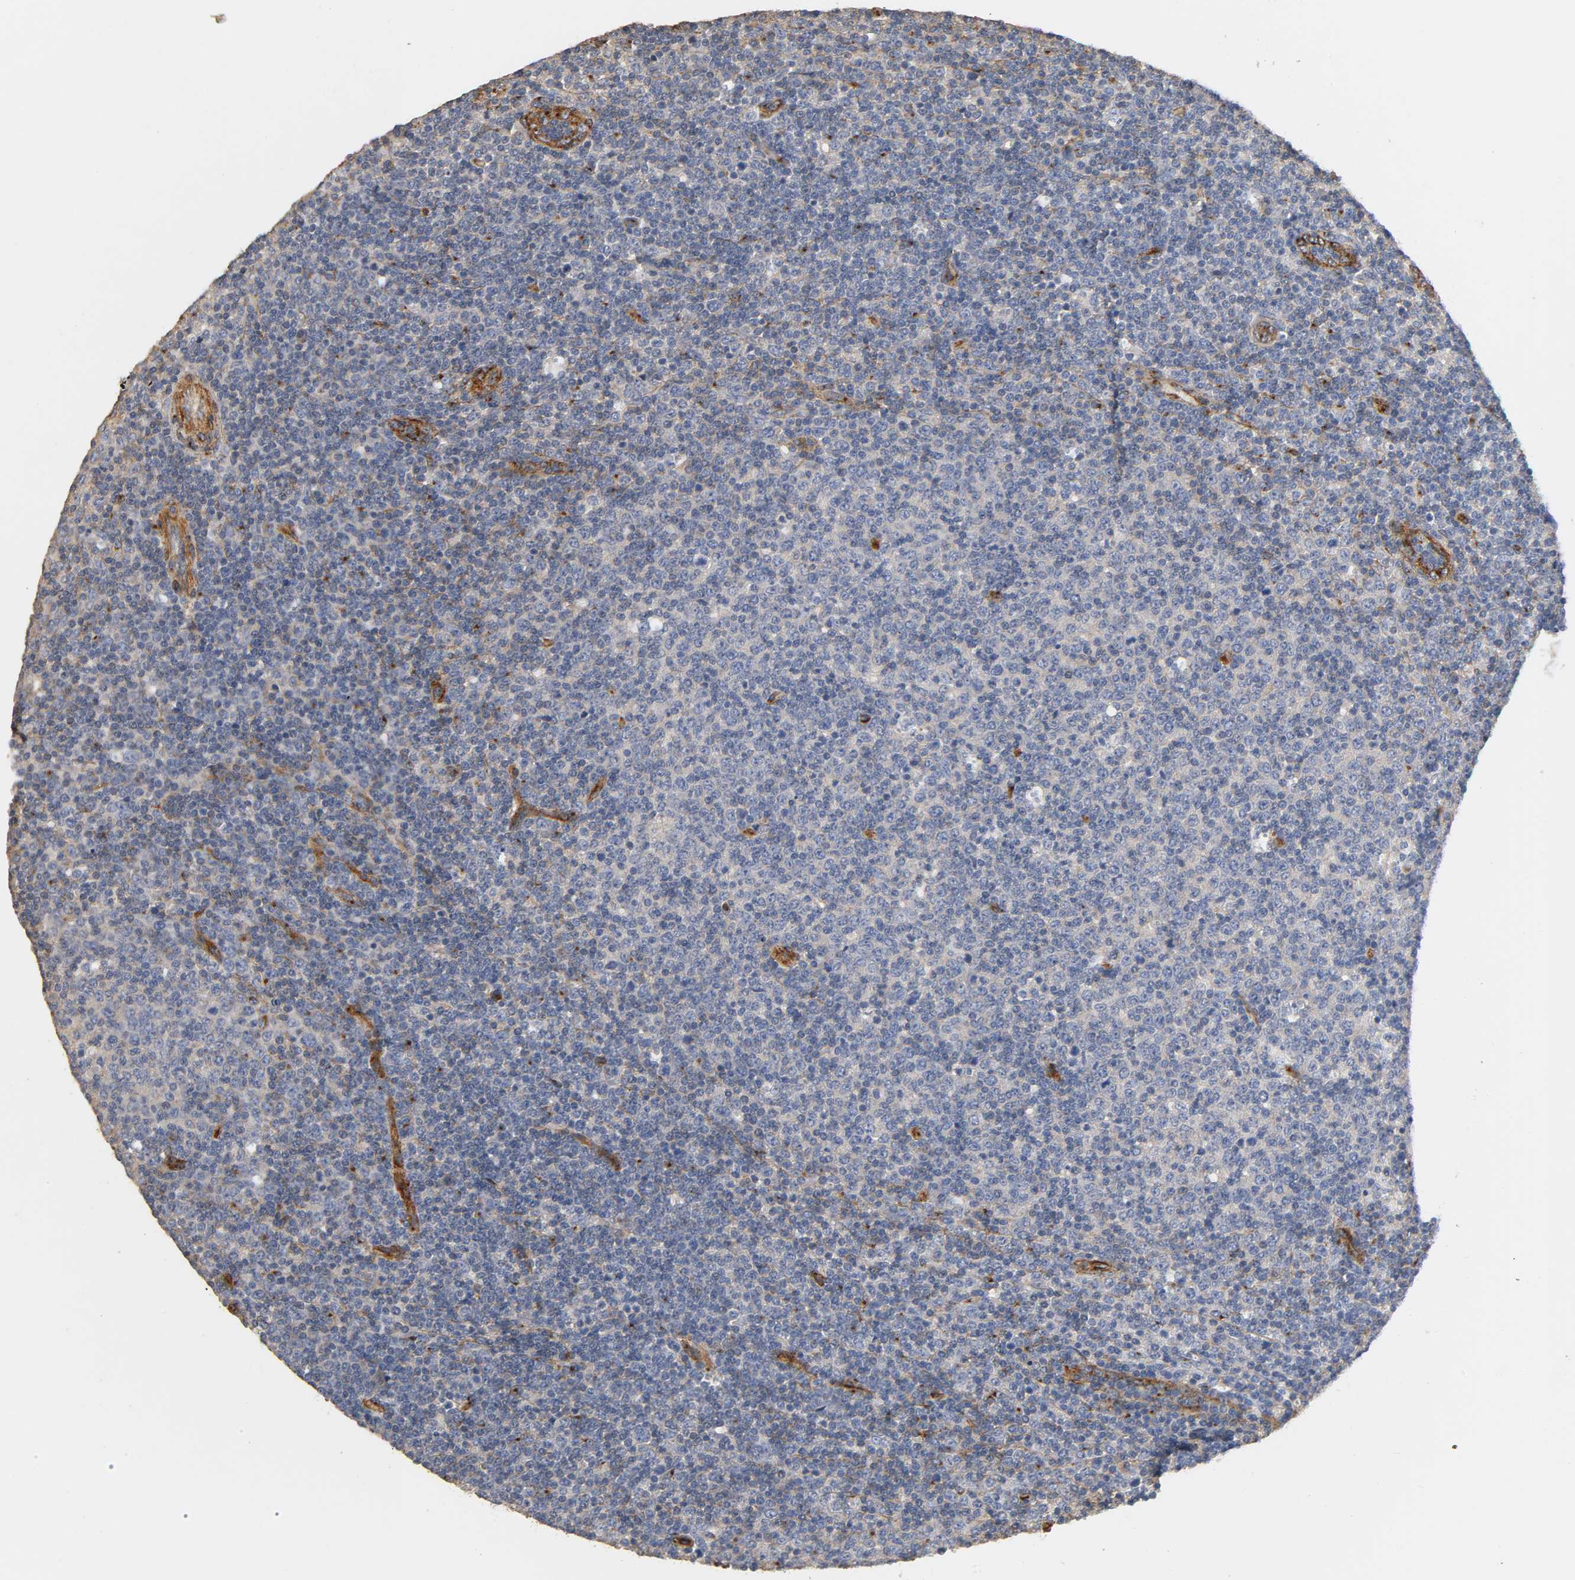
{"staining": {"intensity": "negative", "quantity": "none", "location": "none"}, "tissue": "lymphoma", "cell_type": "Tumor cells", "image_type": "cancer", "snomed": [{"axis": "morphology", "description": "Malignant lymphoma, non-Hodgkin's type, Low grade"}, {"axis": "topography", "description": "Lymph node"}], "caption": "Lymphoma stained for a protein using immunohistochemistry reveals no expression tumor cells.", "gene": "IFITM3", "patient": {"sex": "male", "age": 70}}